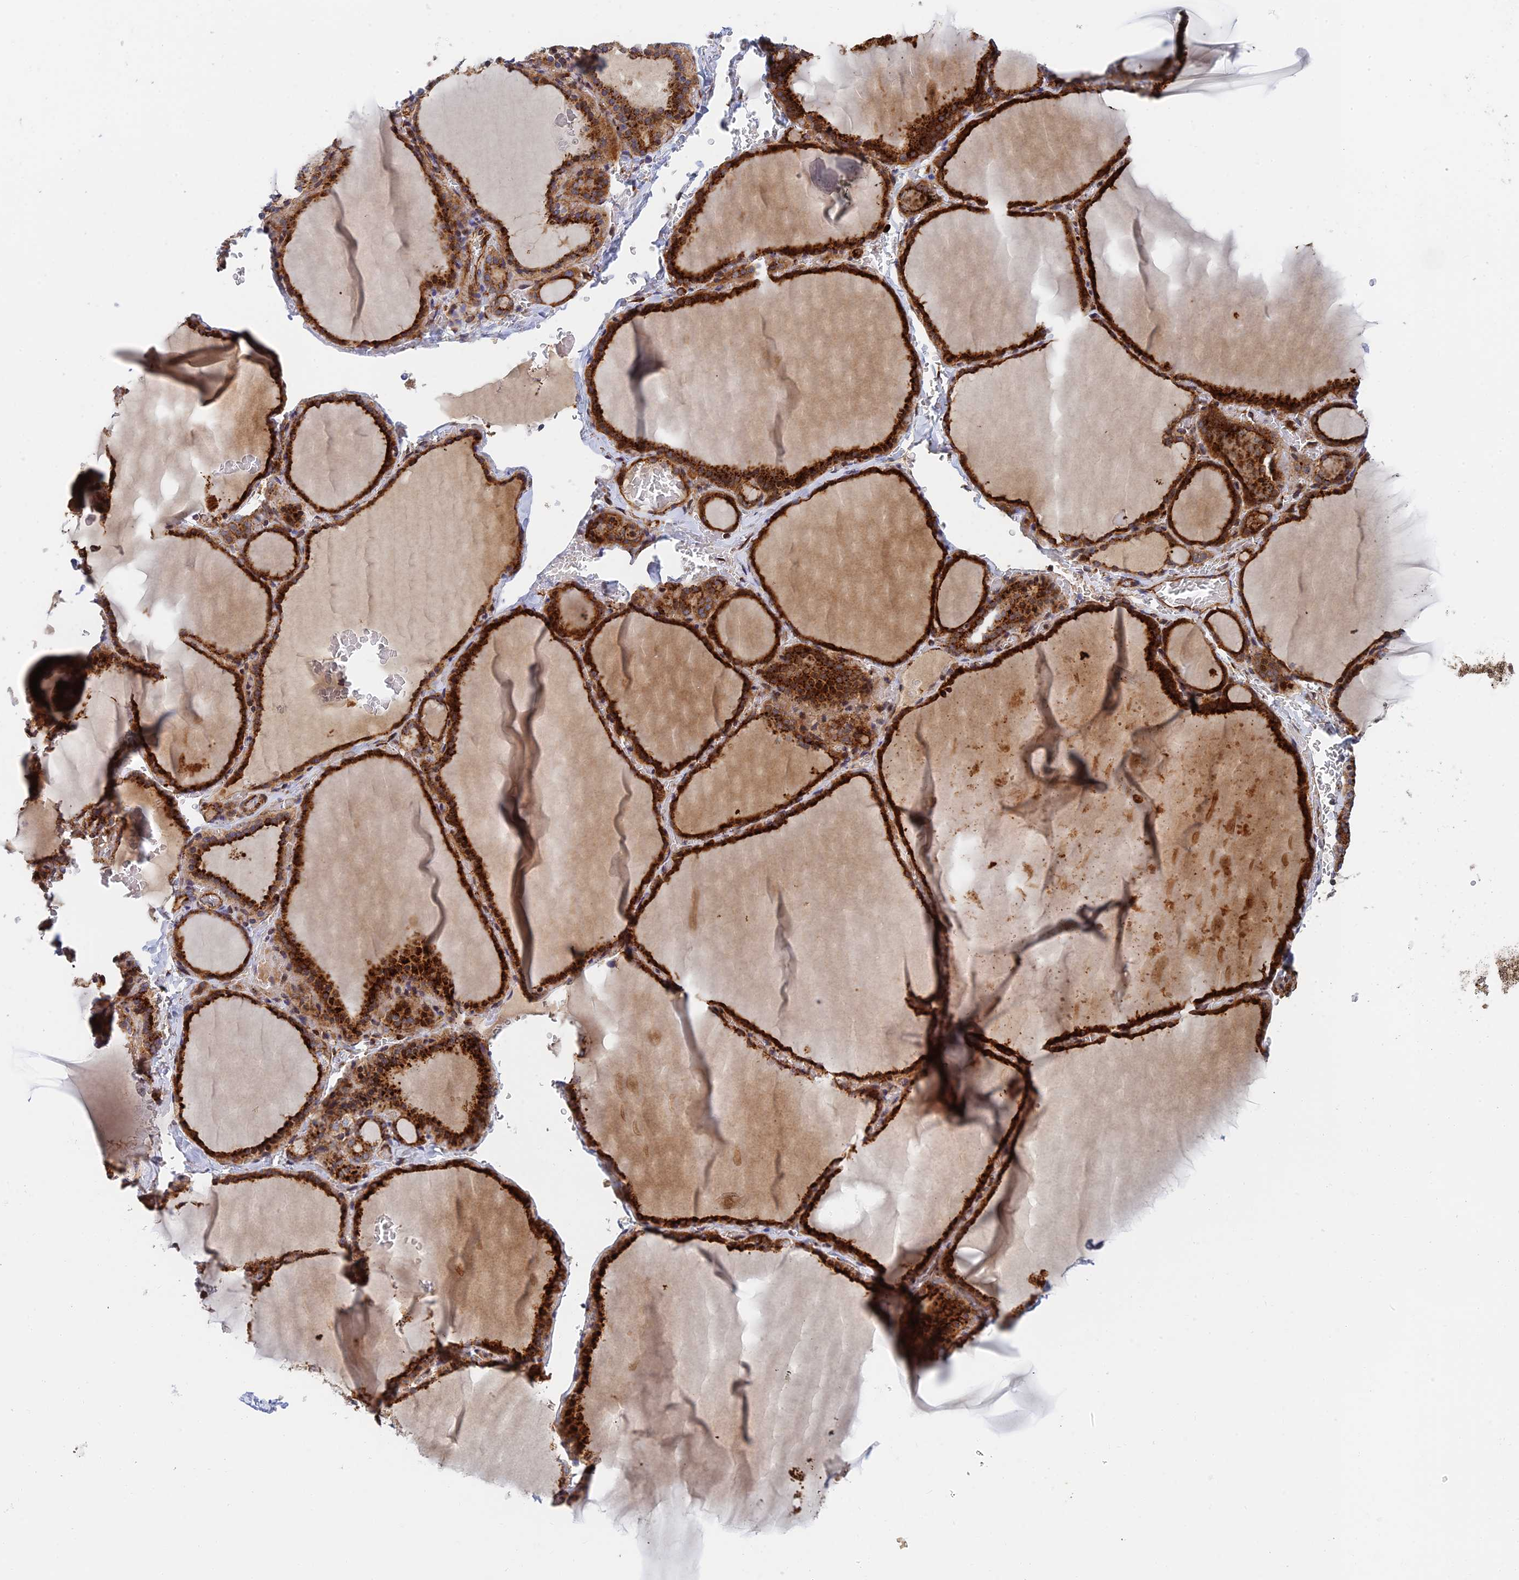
{"staining": {"intensity": "strong", "quantity": ">75%", "location": "cytoplasmic/membranous"}, "tissue": "thyroid gland", "cell_type": "Glandular cells", "image_type": "normal", "snomed": [{"axis": "morphology", "description": "Normal tissue, NOS"}, {"axis": "topography", "description": "Thyroid gland"}], "caption": "Strong cytoplasmic/membranous staining for a protein is seen in about >75% of glandular cells of unremarkable thyroid gland using immunohistochemistry.", "gene": "PPP2R3C", "patient": {"sex": "female", "age": 39}}